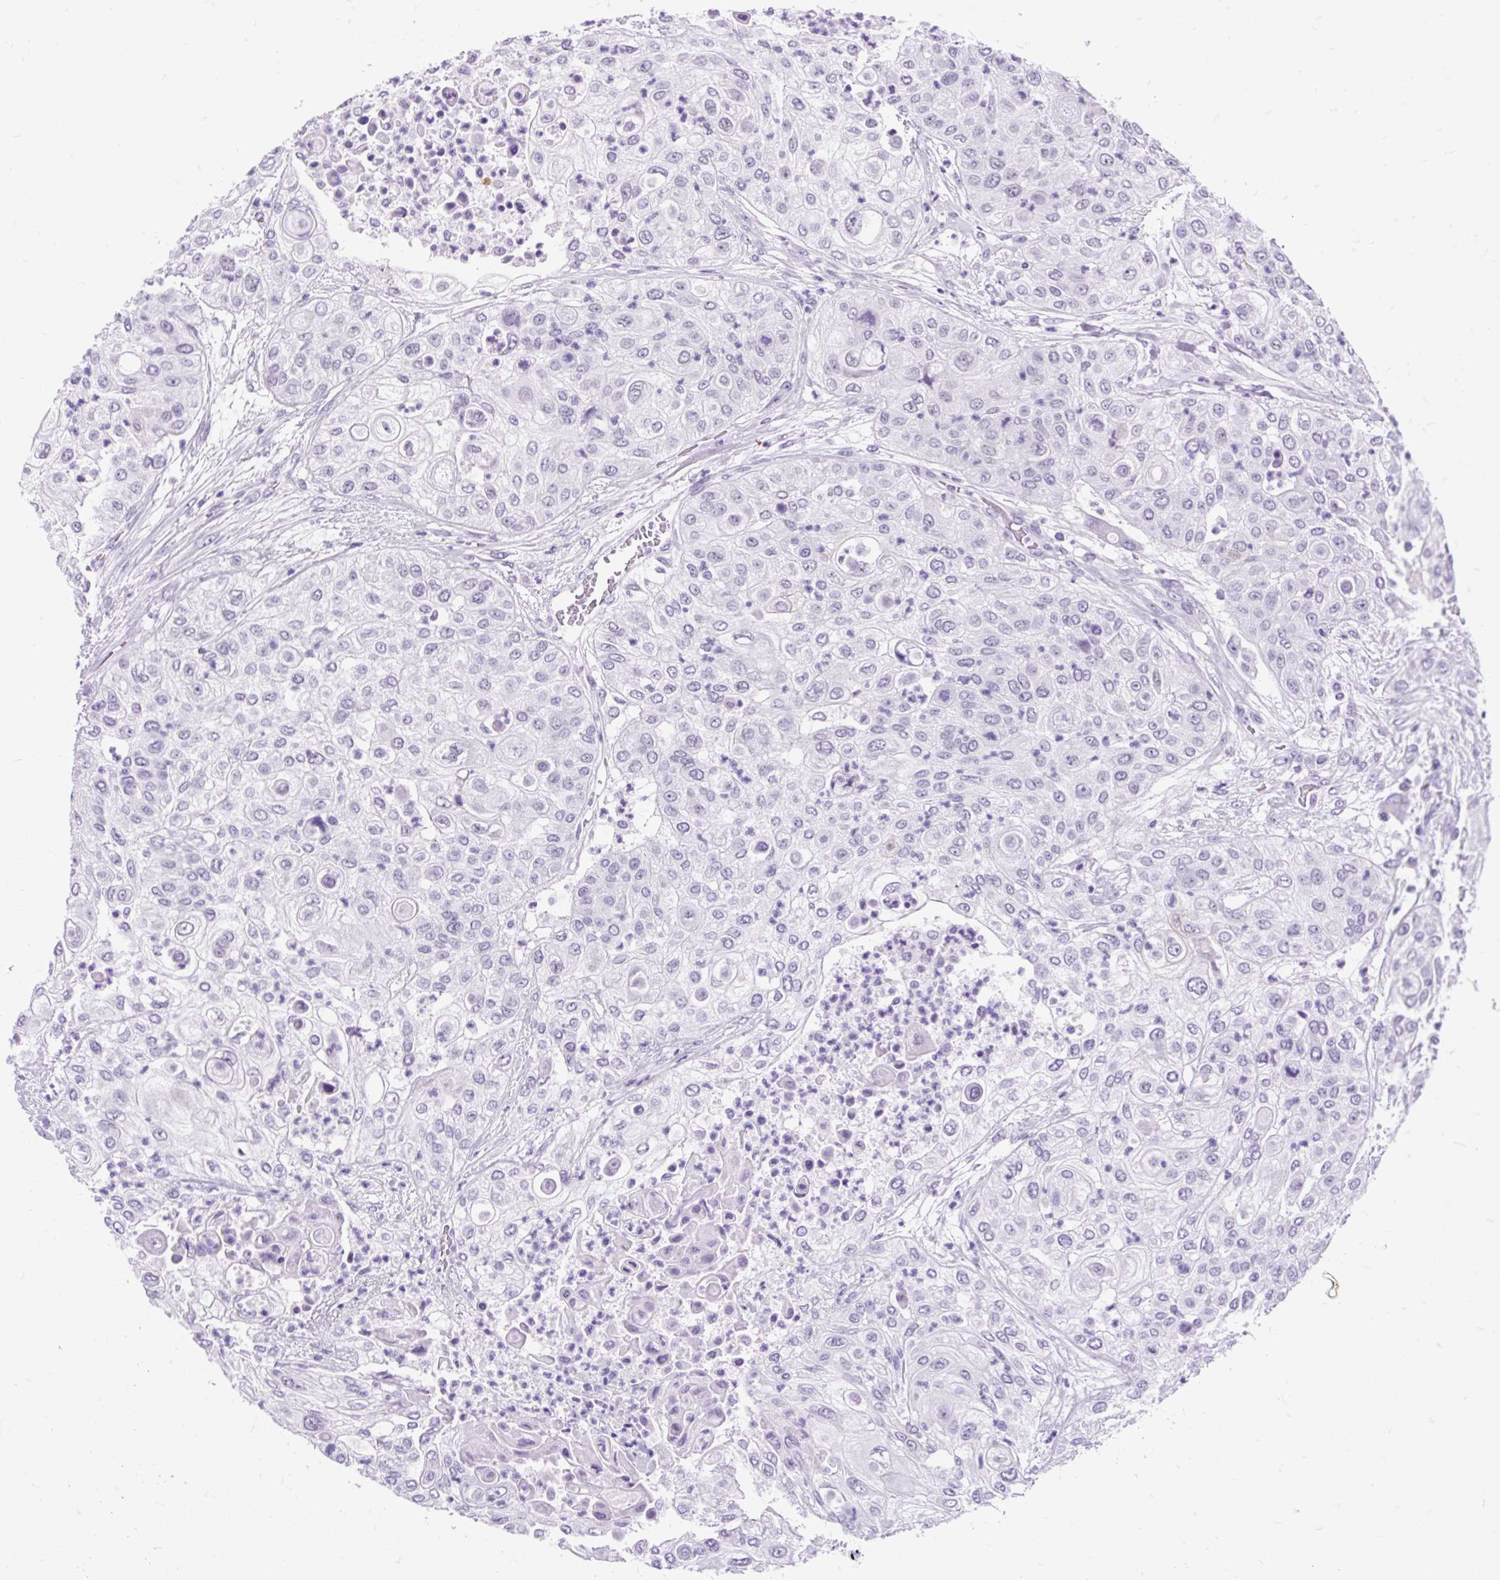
{"staining": {"intensity": "negative", "quantity": "none", "location": "none"}, "tissue": "urothelial cancer", "cell_type": "Tumor cells", "image_type": "cancer", "snomed": [{"axis": "morphology", "description": "Urothelial carcinoma, High grade"}, {"axis": "topography", "description": "Urinary bladder"}], "caption": "This is an immunohistochemistry (IHC) photomicrograph of human urothelial cancer. There is no staining in tumor cells.", "gene": "SCGB1A1", "patient": {"sex": "female", "age": 79}}